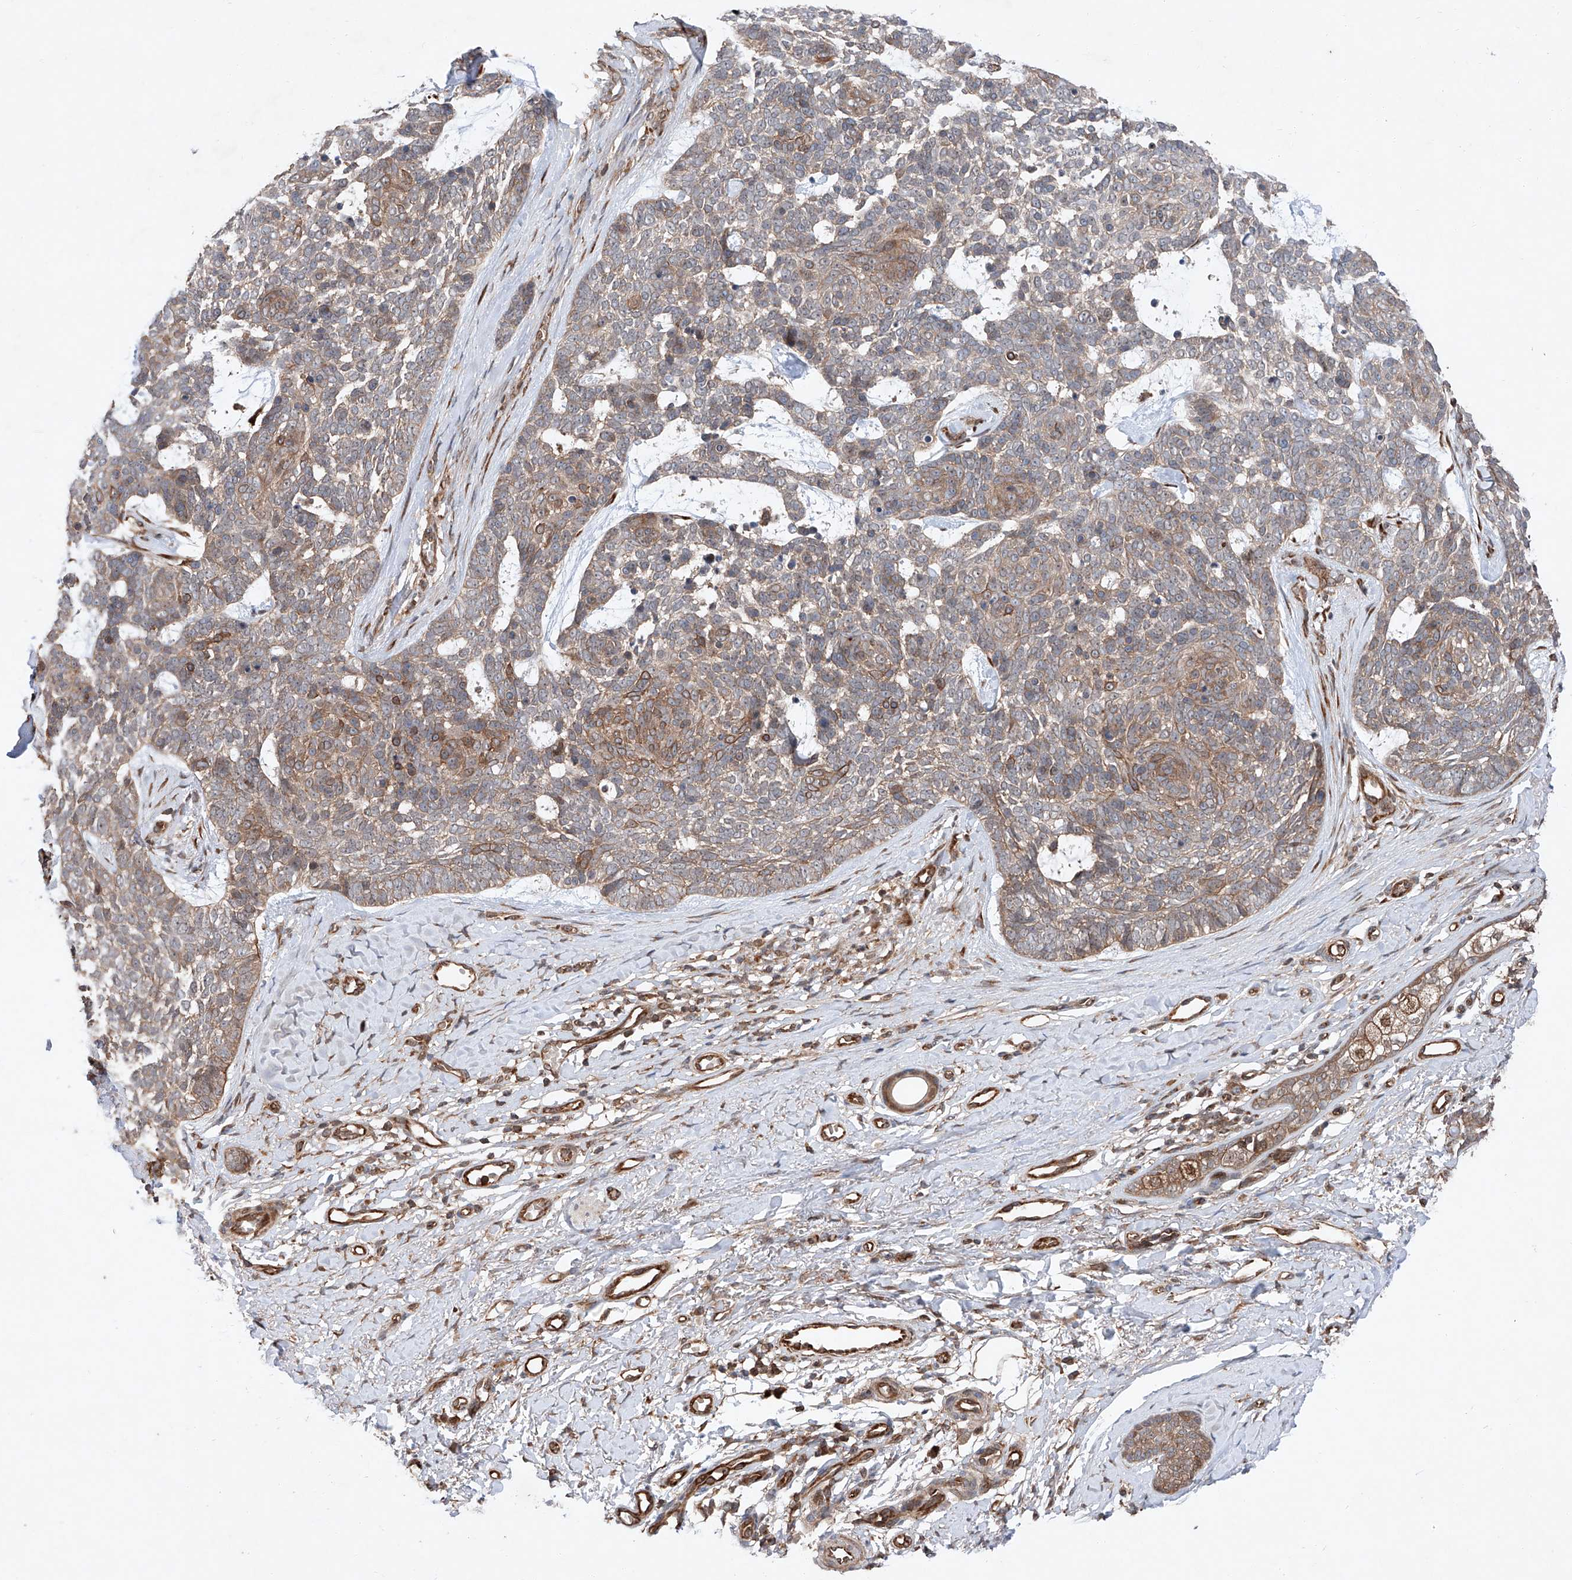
{"staining": {"intensity": "weak", "quantity": "25%-75%", "location": "cytoplasmic/membranous"}, "tissue": "skin cancer", "cell_type": "Tumor cells", "image_type": "cancer", "snomed": [{"axis": "morphology", "description": "Basal cell carcinoma"}, {"axis": "topography", "description": "Skin"}], "caption": "A brown stain highlights weak cytoplasmic/membranous staining of a protein in human skin cancer (basal cell carcinoma) tumor cells.", "gene": "ZFP28", "patient": {"sex": "female", "age": 81}}